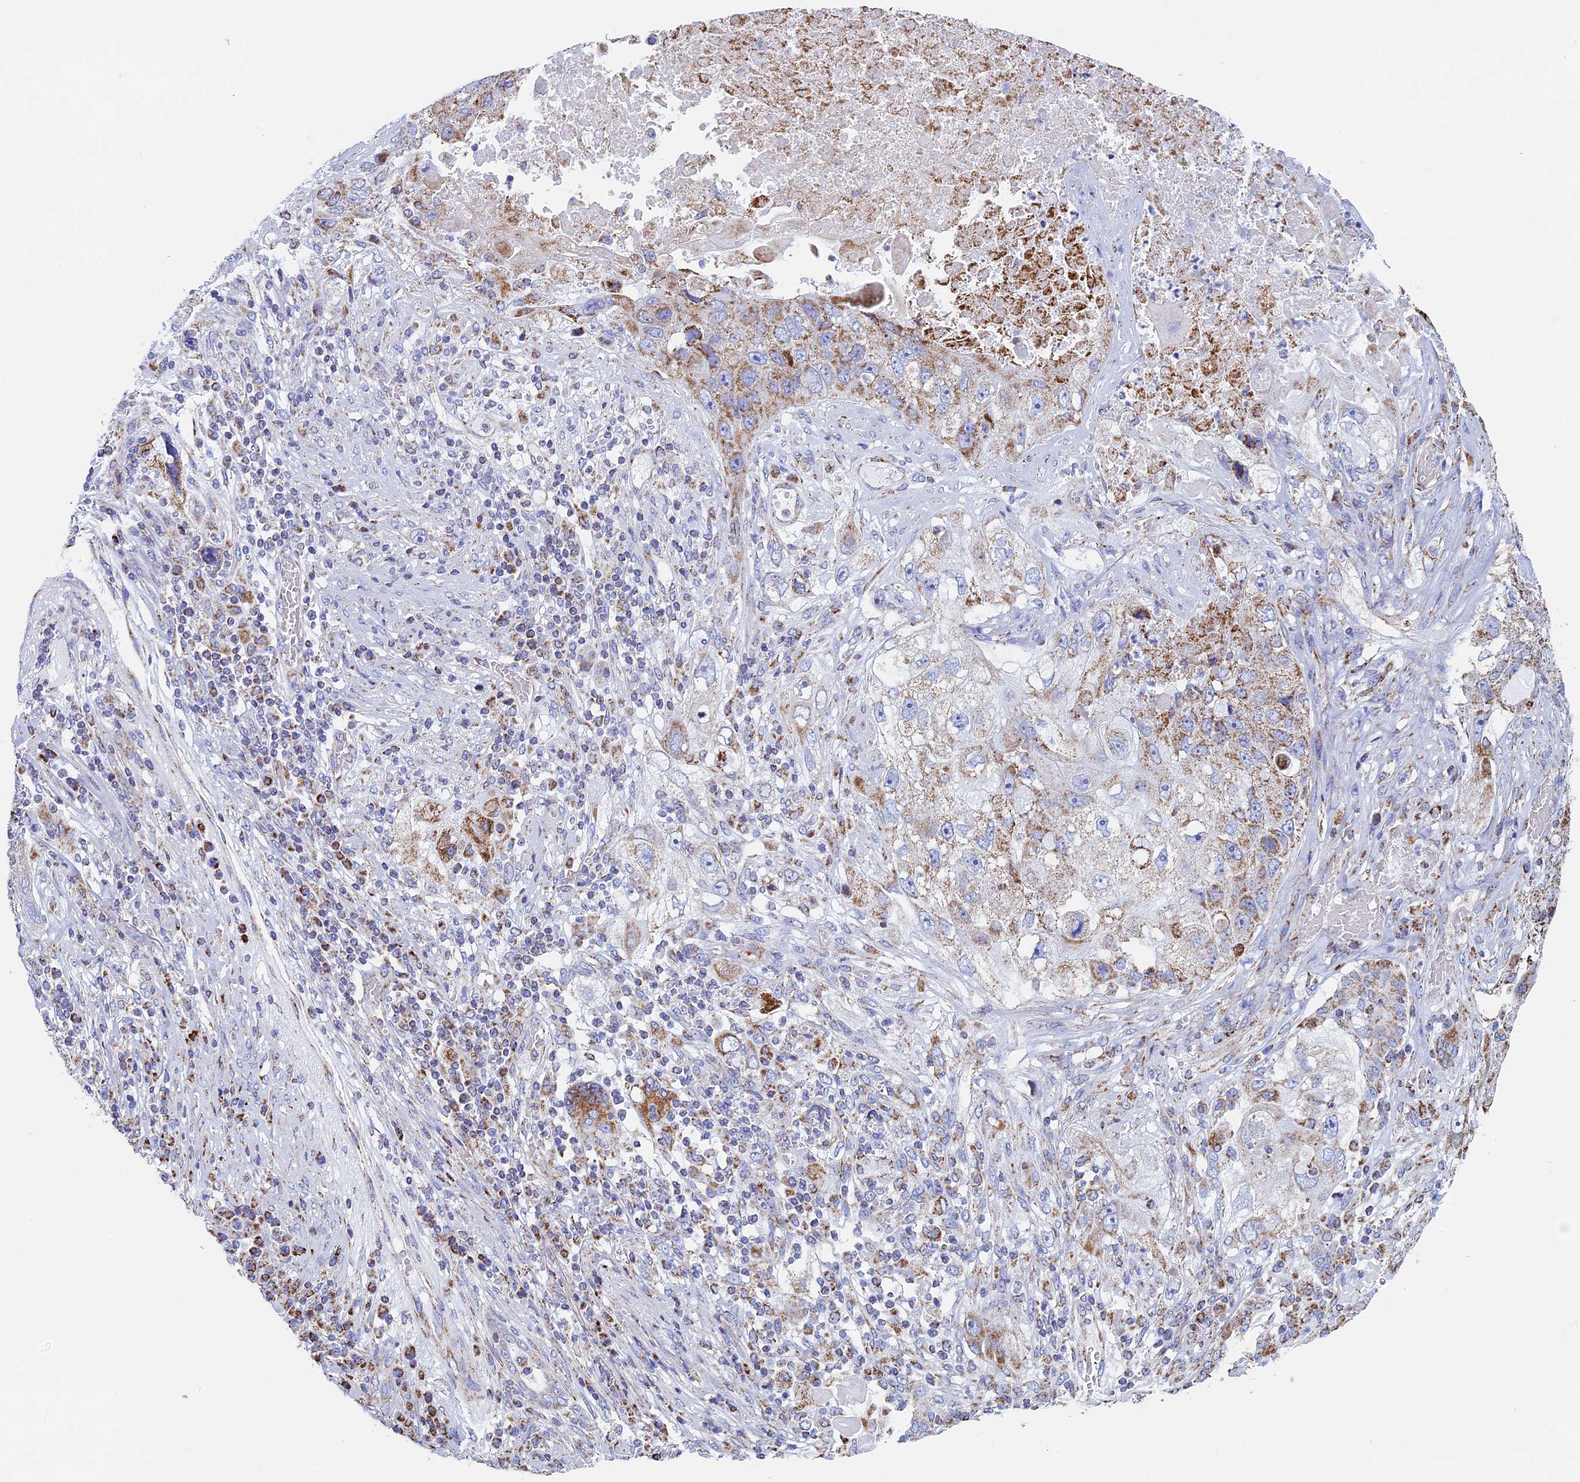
{"staining": {"intensity": "moderate", "quantity": ">75%", "location": "cytoplasmic/membranous"}, "tissue": "lung cancer", "cell_type": "Tumor cells", "image_type": "cancer", "snomed": [{"axis": "morphology", "description": "Squamous cell carcinoma, NOS"}, {"axis": "topography", "description": "Lung"}], "caption": "Tumor cells display medium levels of moderate cytoplasmic/membranous staining in approximately >75% of cells in human lung cancer. (Stains: DAB in brown, nuclei in blue, Microscopy: brightfield microscopy at high magnification).", "gene": "UQCRFS1", "patient": {"sex": "male", "age": 61}}